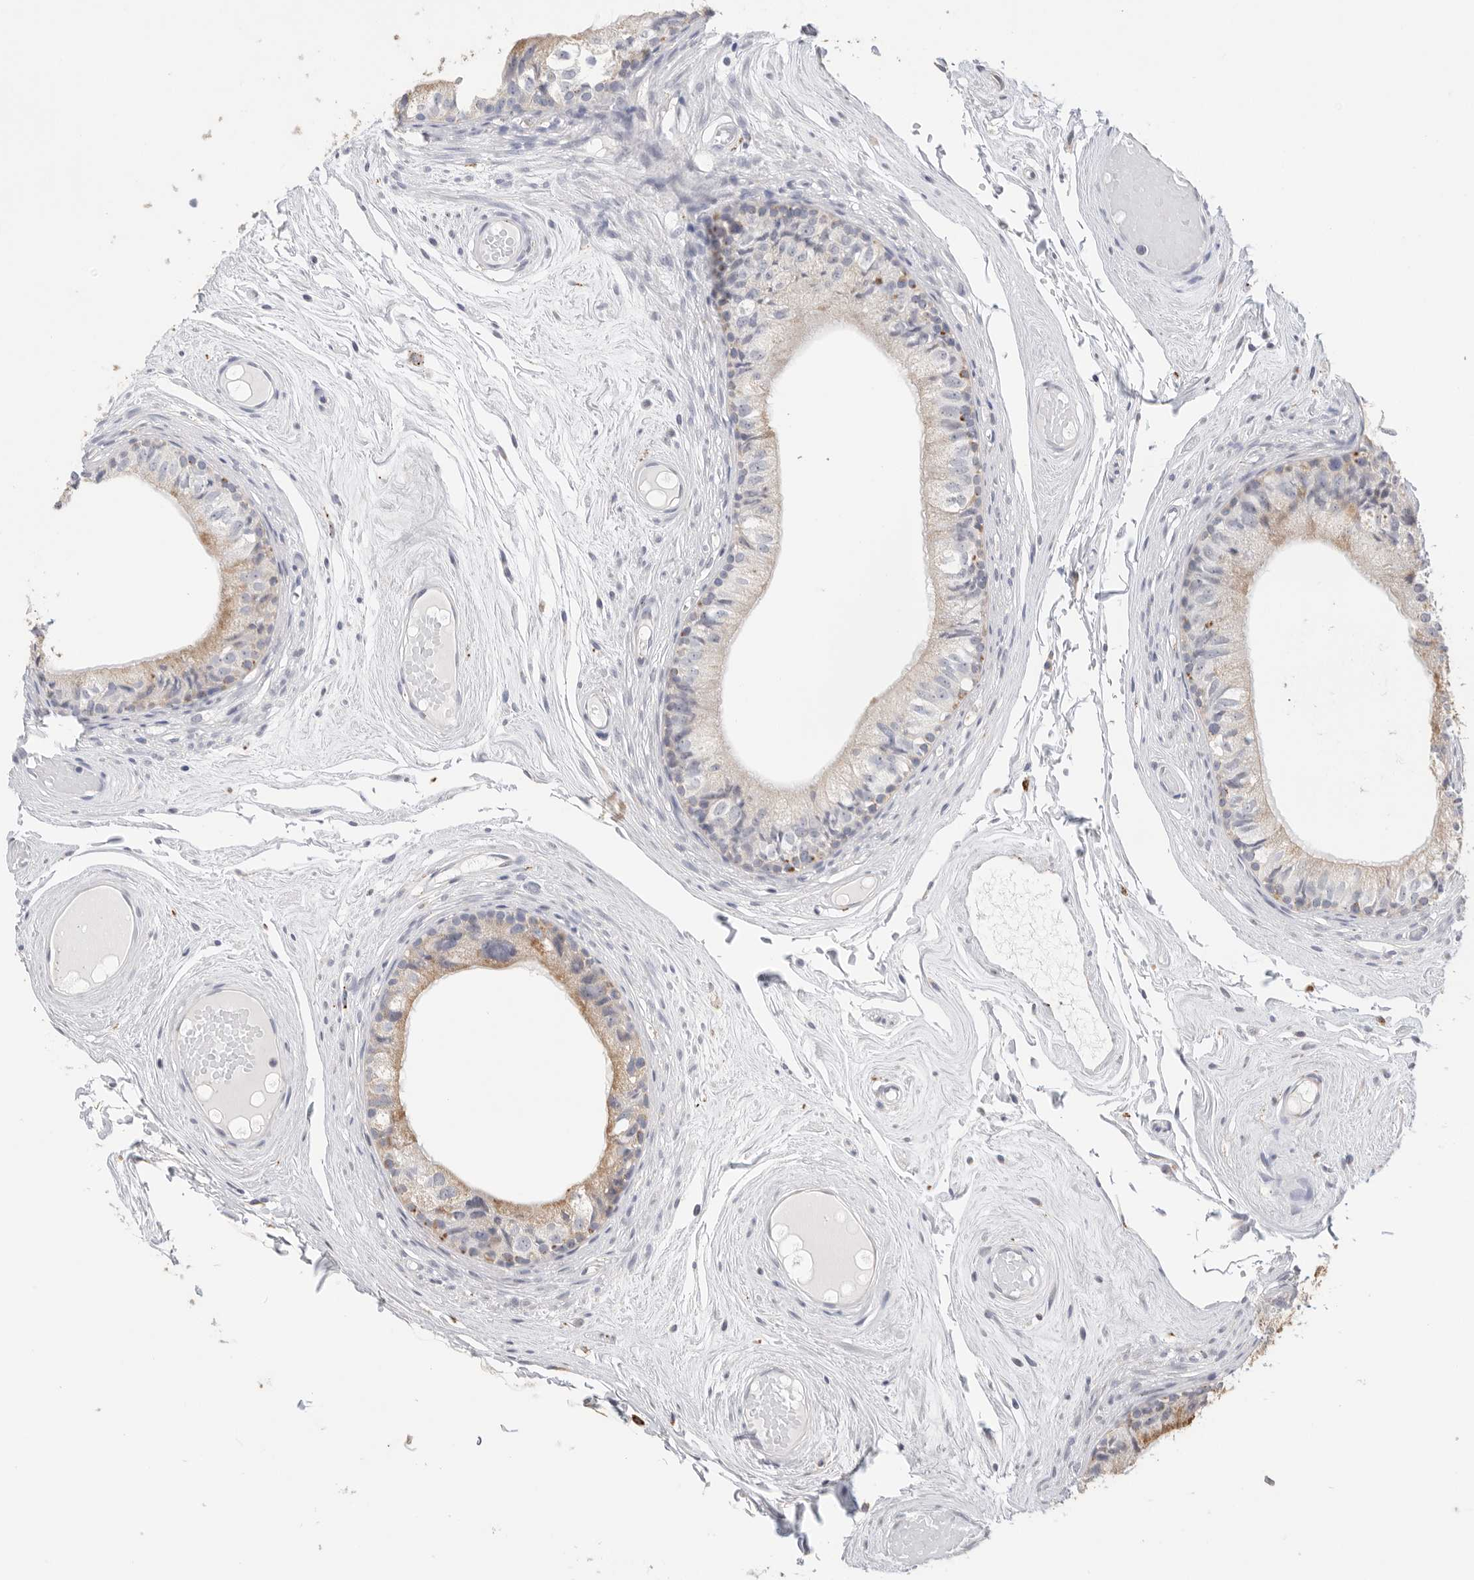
{"staining": {"intensity": "strong", "quantity": "25%-75%", "location": "cytoplasmic/membranous"}, "tissue": "epididymis", "cell_type": "Glandular cells", "image_type": "normal", "snomed": [{"axis": "morphology", "description": "Normal tissue, NOS"}, {"axis": "topography", "description": "Epididymis"}], "caption": "The image demonstrates staining of unremarkable epididymis, revealing strong cytoplasmic/membranous protein staining (brown color) within glandular cells. Using DAB (brown) and hematoxylin (blue) stains, captured at high magnification using brightfield microscopy.", "gene": "GGH", "patient": {"sex": "male", "age": 79}}